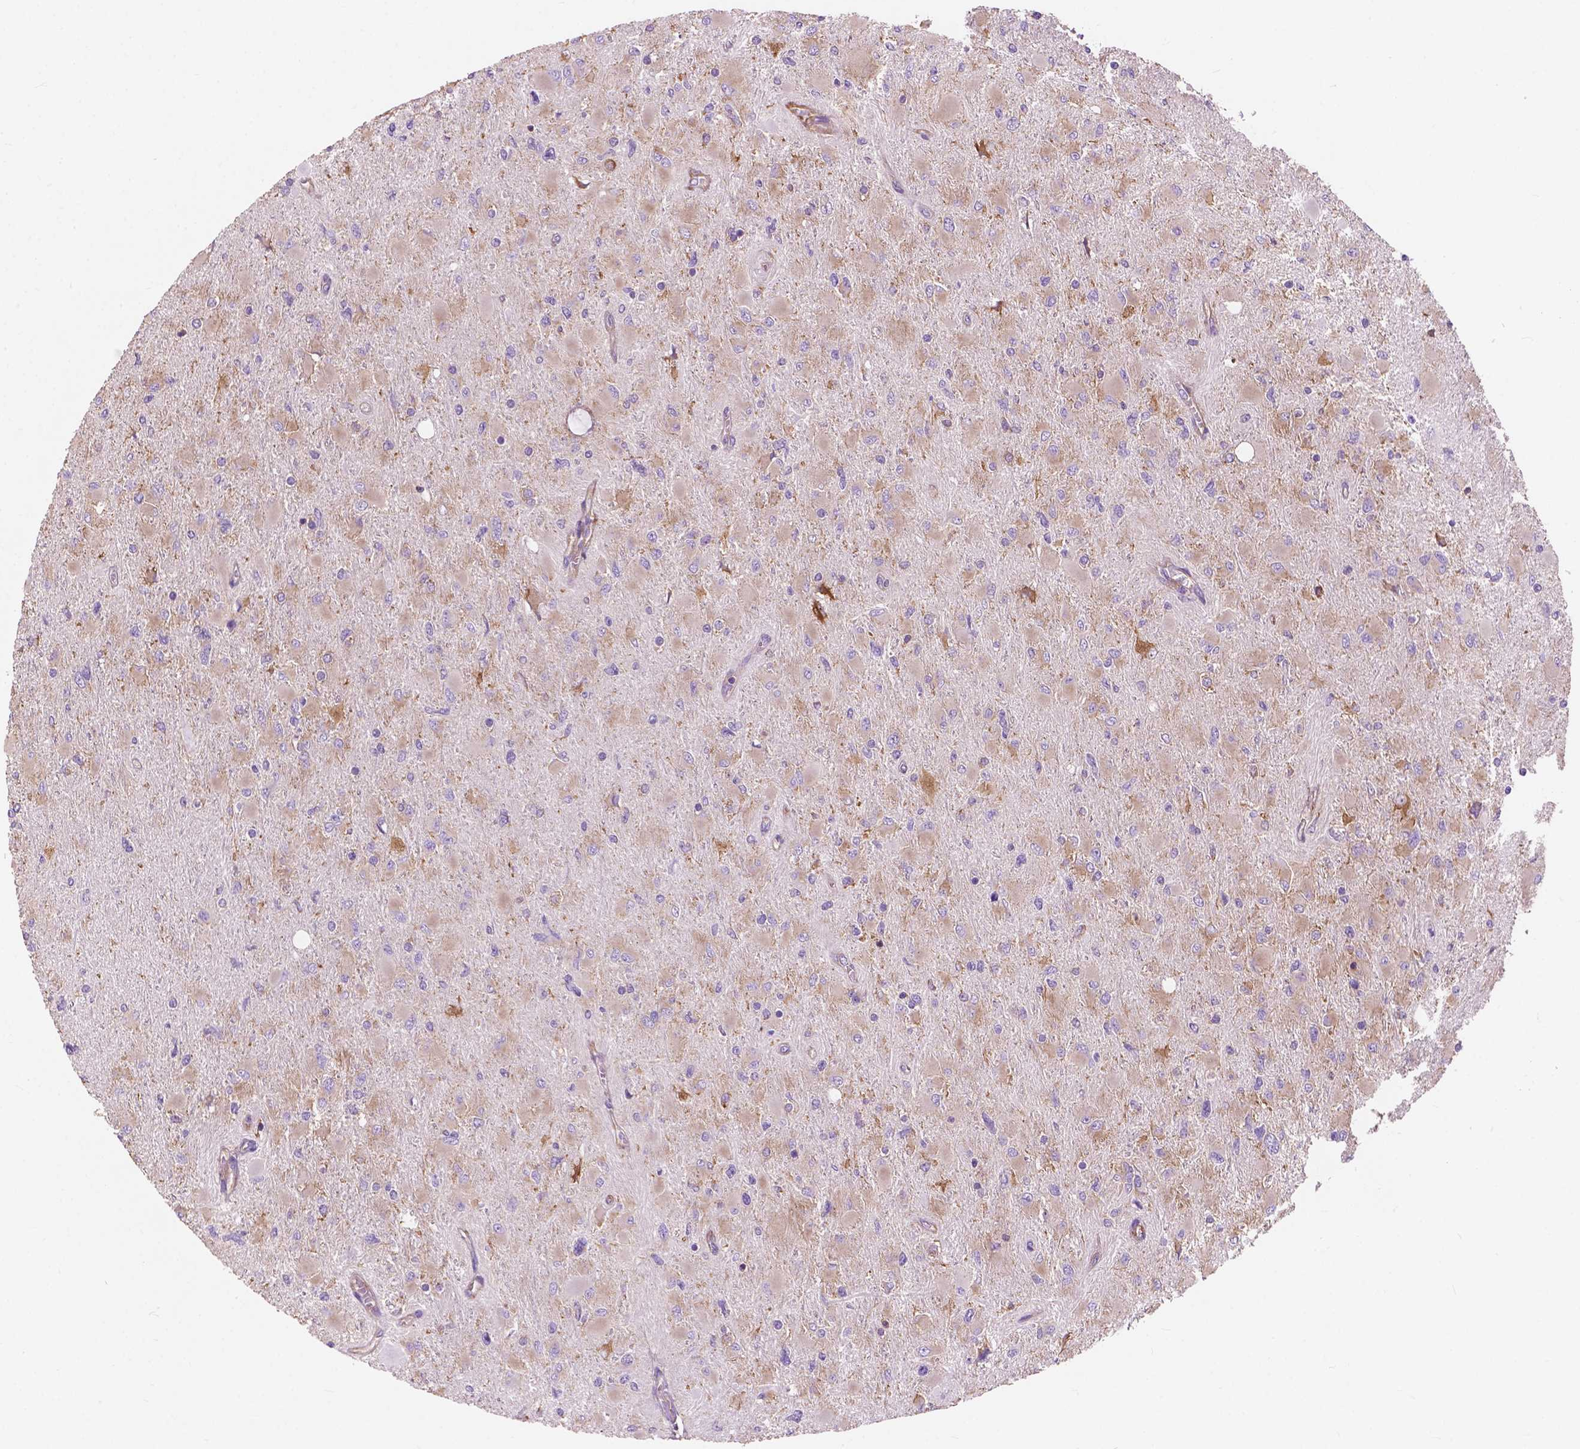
{"staining": {"intensity": "weak", "quantity": ">75%", "location": "cytoplasmic/membranous"}, "tissue": "glioma", "cell_type": "Tumor cells", "image_type": "cancer", "snomed": [{"axis": "morphology", "description": "Glioma, malignant, High grade"}, {"axis": "topography", "description": "Cerebral cortex"}], "caption": "This photomicrograph shows glioma stained with IHC to label a protein in brown. The cytoplasmic/membranous of tumor cells show weak positivity for the protein. Nuclei are counter-stained blue.", "gene": "RPL37A", "patient": {"sex": "female", "age": 36}}